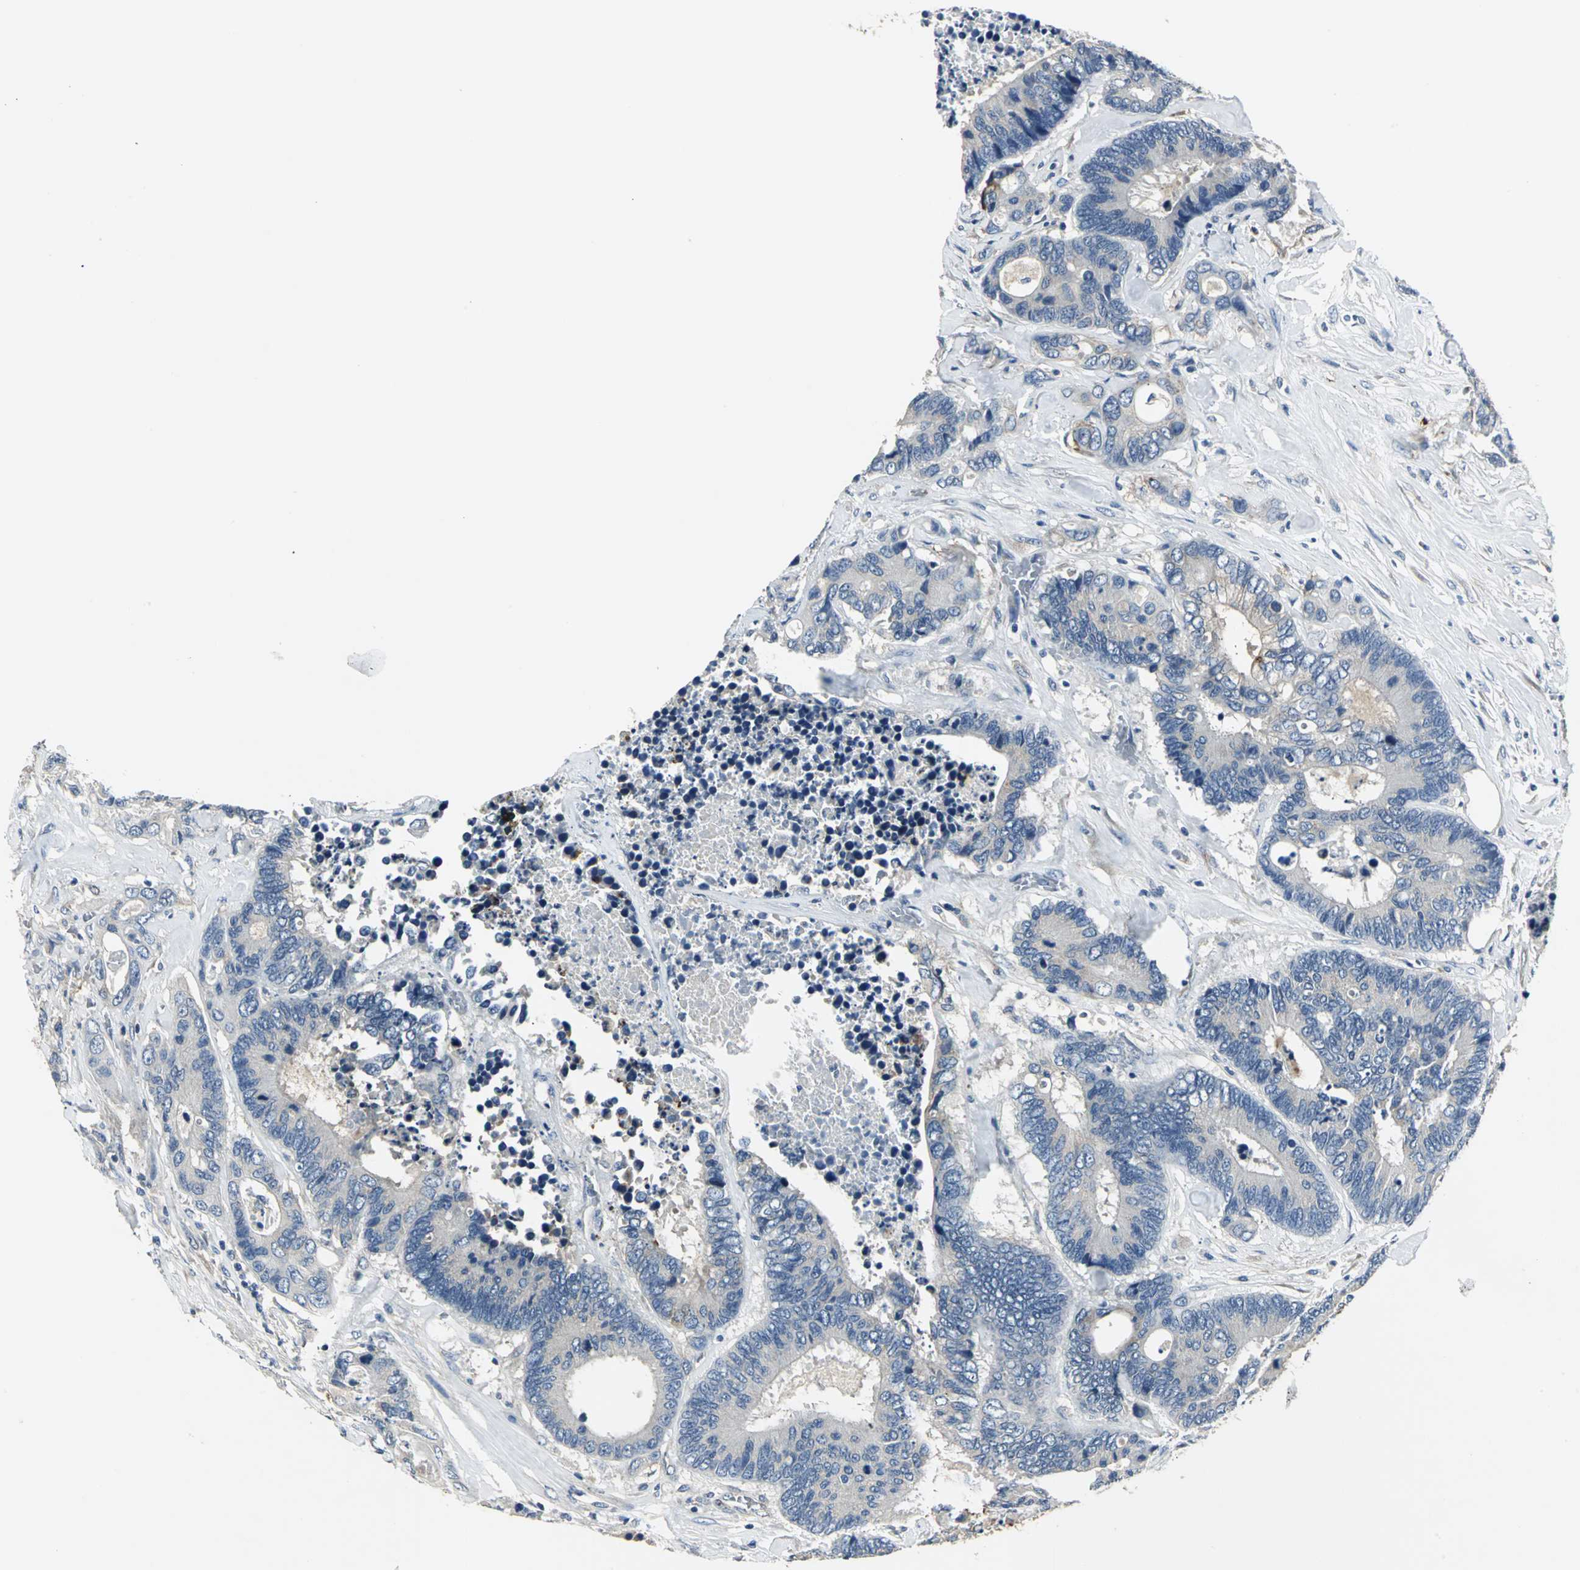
{"staining": {"intensity": "strong", "quantity": "<25%", "location": "cytoplasmic/membranous"}, "tissue": "colorectal cancer", "cell_type": "Tumor cells", "image_type": "cancer", "snomed": [{"axis": "morphology", "description": "Adenocarcinoma, NOS"}, {"axis": "topography", "description": "Rectum"}], "caption": "There is medium levels of strong cytoplasmic/membranous expression in tumor cells of colorectal cancer (adenocarcinoma), as demonstrated by immunohistochemical staining (brown color).", "gene": "B3GNT2", "patient": {"sex": "male", "age": 55}}